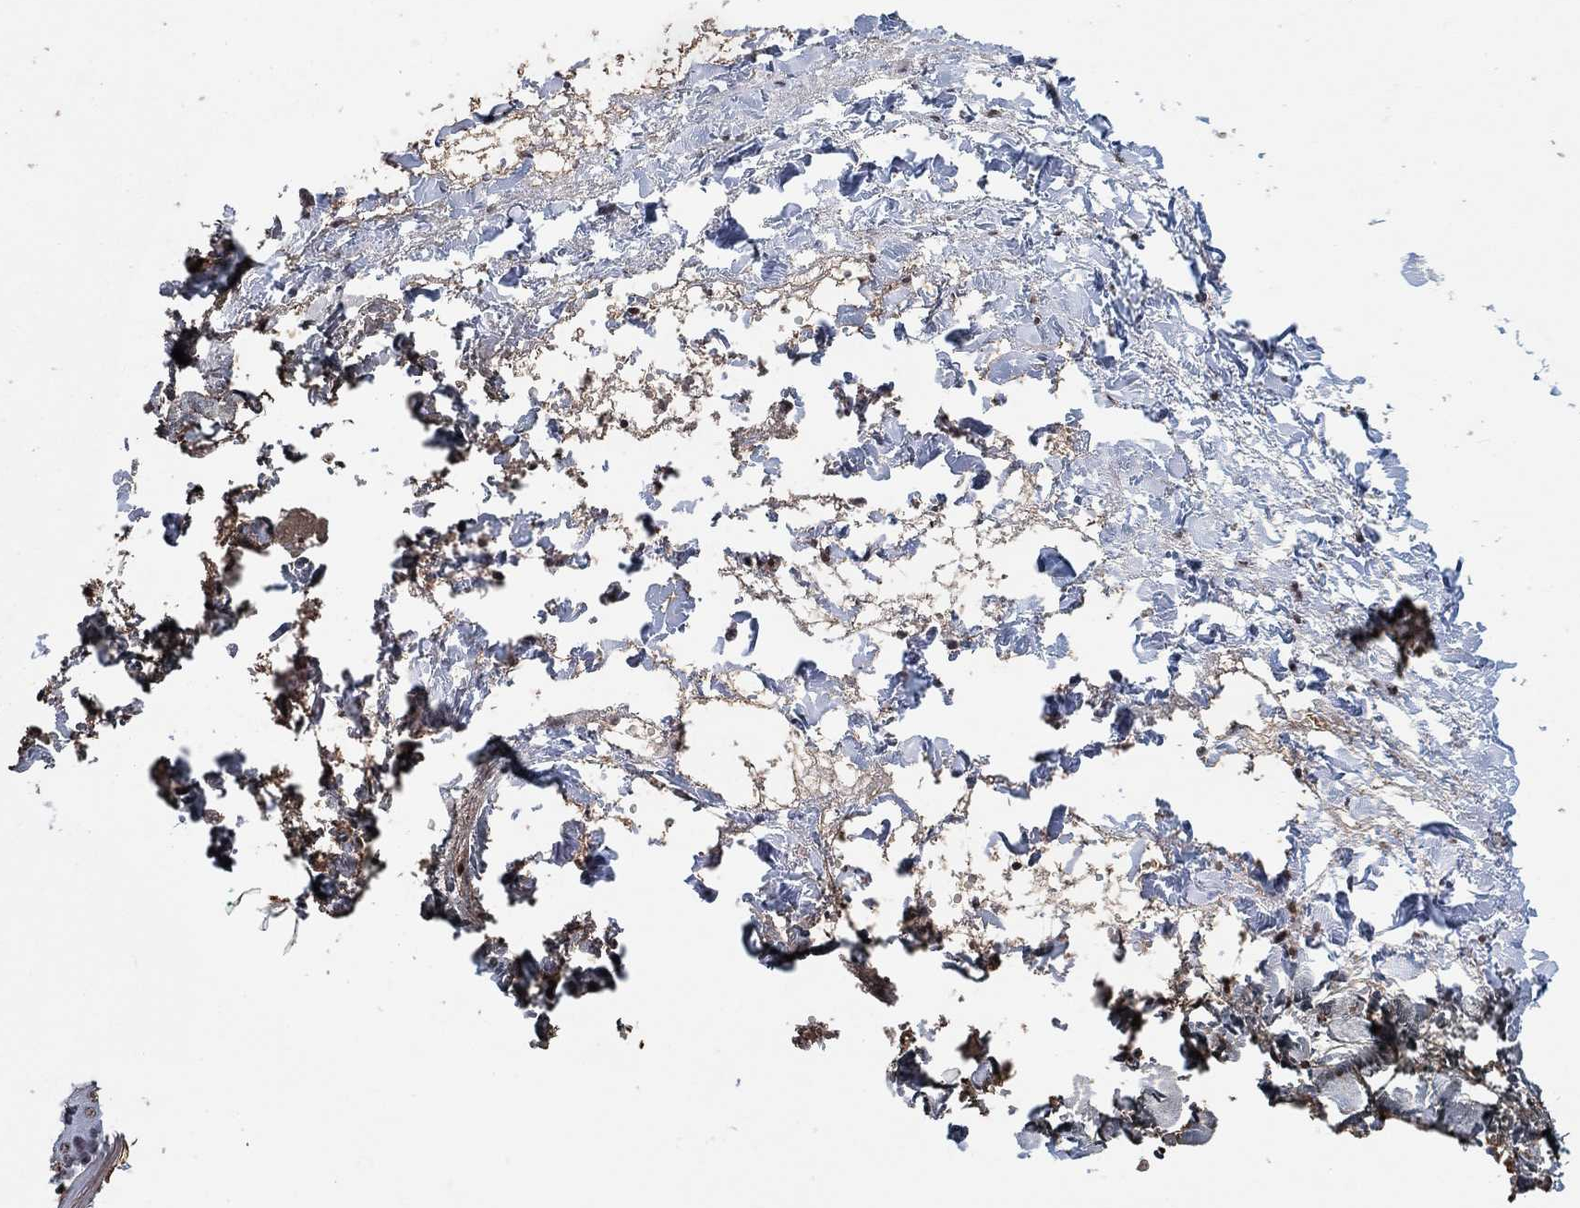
{"staining": {"intensity": "negative", "quantity": "none", "location": "none"}, "tissue": "skin", "cell_type": "Fibroblasts", "image_type": "normal", "snomed": [{"axis": "morphology", "description": "Normal tissue, NOS"}, {"axis": "topography", "description": "Skin"}], "caption": "Immunohistochemistry (IHC) of benign skin demonstrates no staining in fibroblasts.", "gene": "THAP8", "patient": {"sex": "female", "age": 34}}